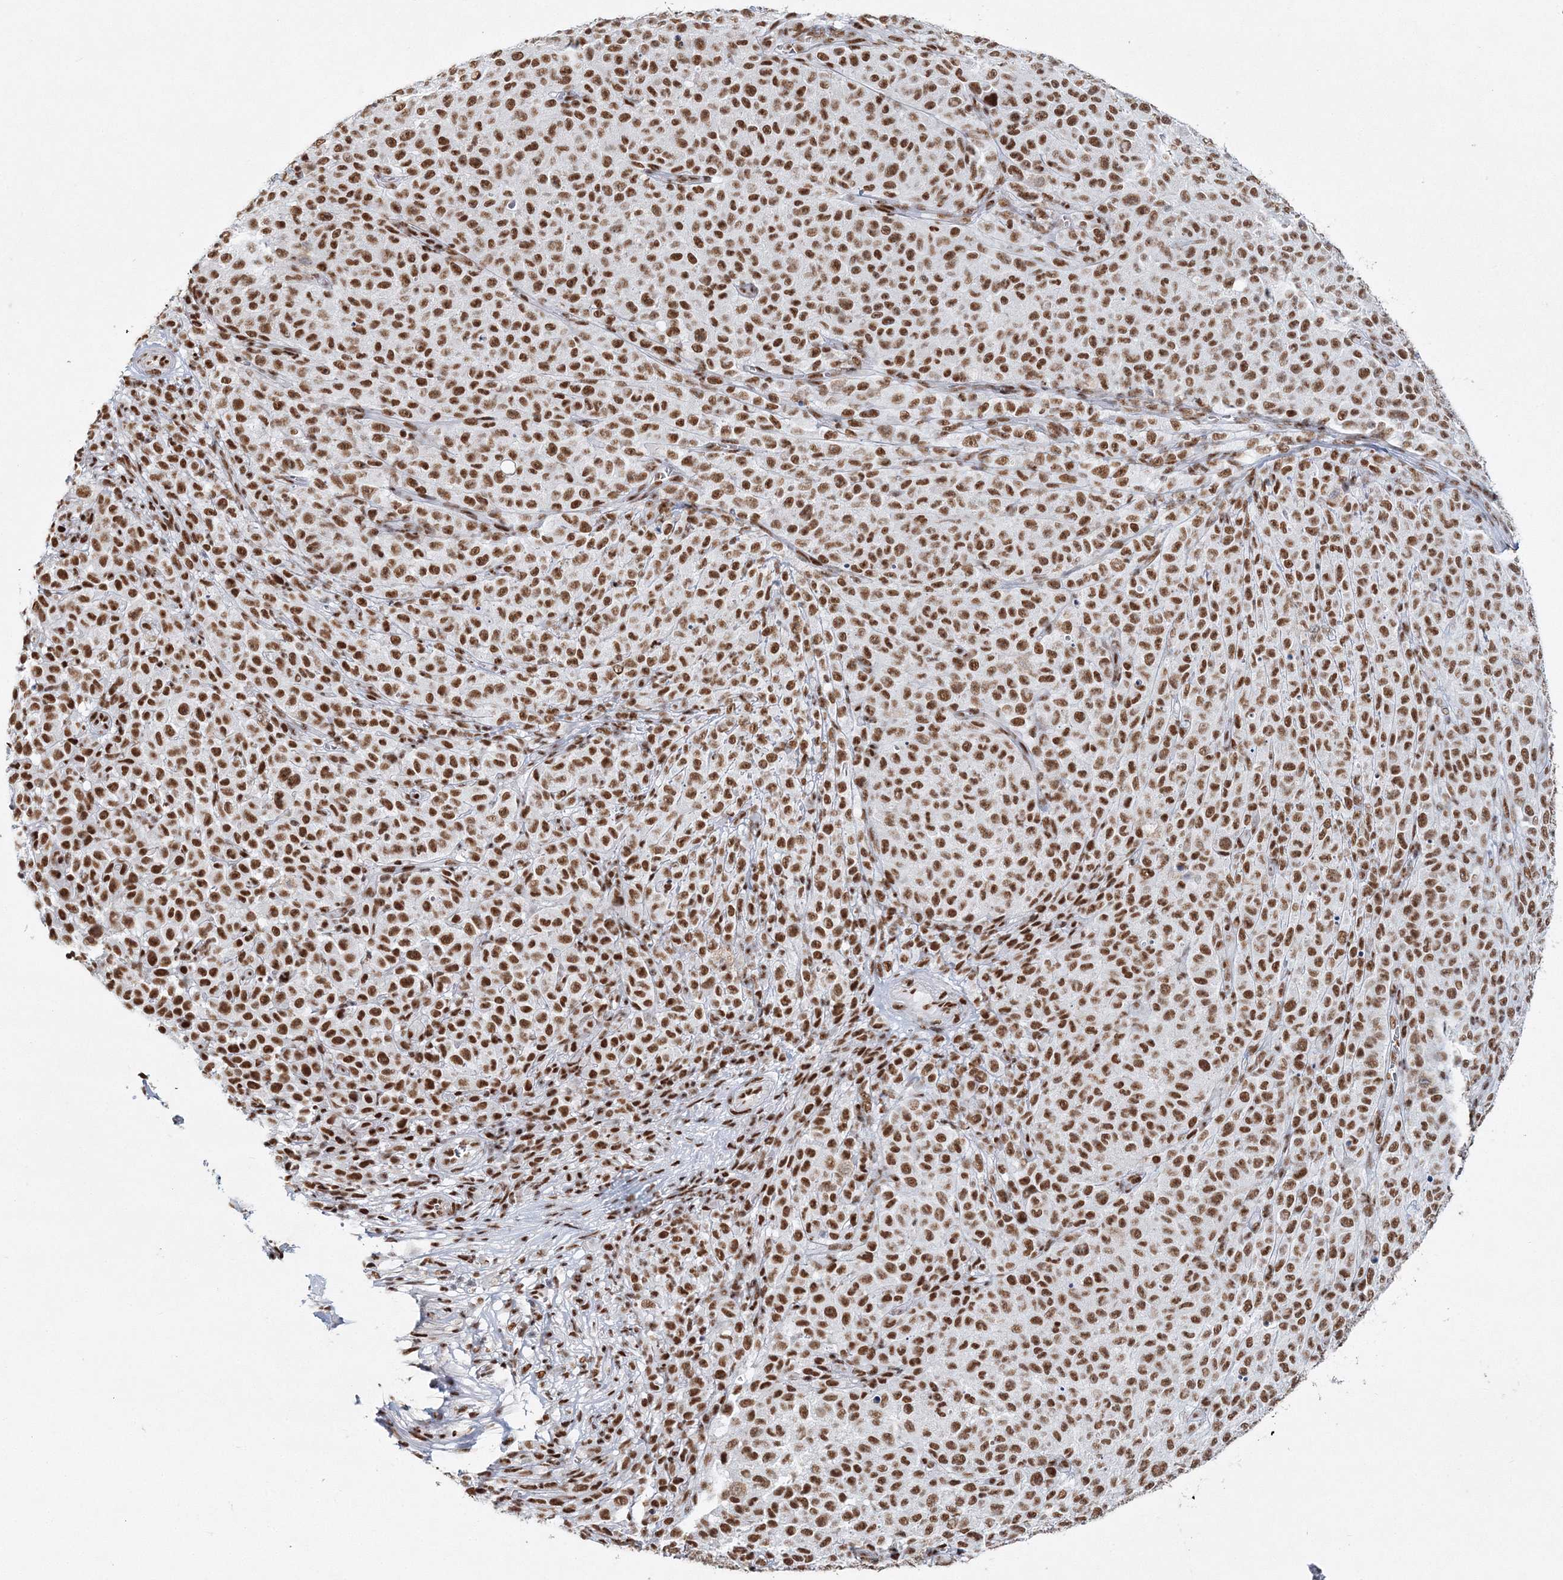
{"staining": {"intensity": "moderate", "quantity": ">75%", "location": "nuclear"}, "tissue": "melanoma", "cell_type": "Tumor cells", "image_type": "cancer", "snomed": [{"axis": "morphology", "description": "Malignant melanoma, NOS"}, {"axis": "topography", "description": "Skin"}], "caption": "Immunohistochemical staining of melanoma shows medium levels of moderate nuclear protein expression in about >75% of tumor cells.", "gene": "QRICH1", "patient": {"sex": "female", "age": 82}}